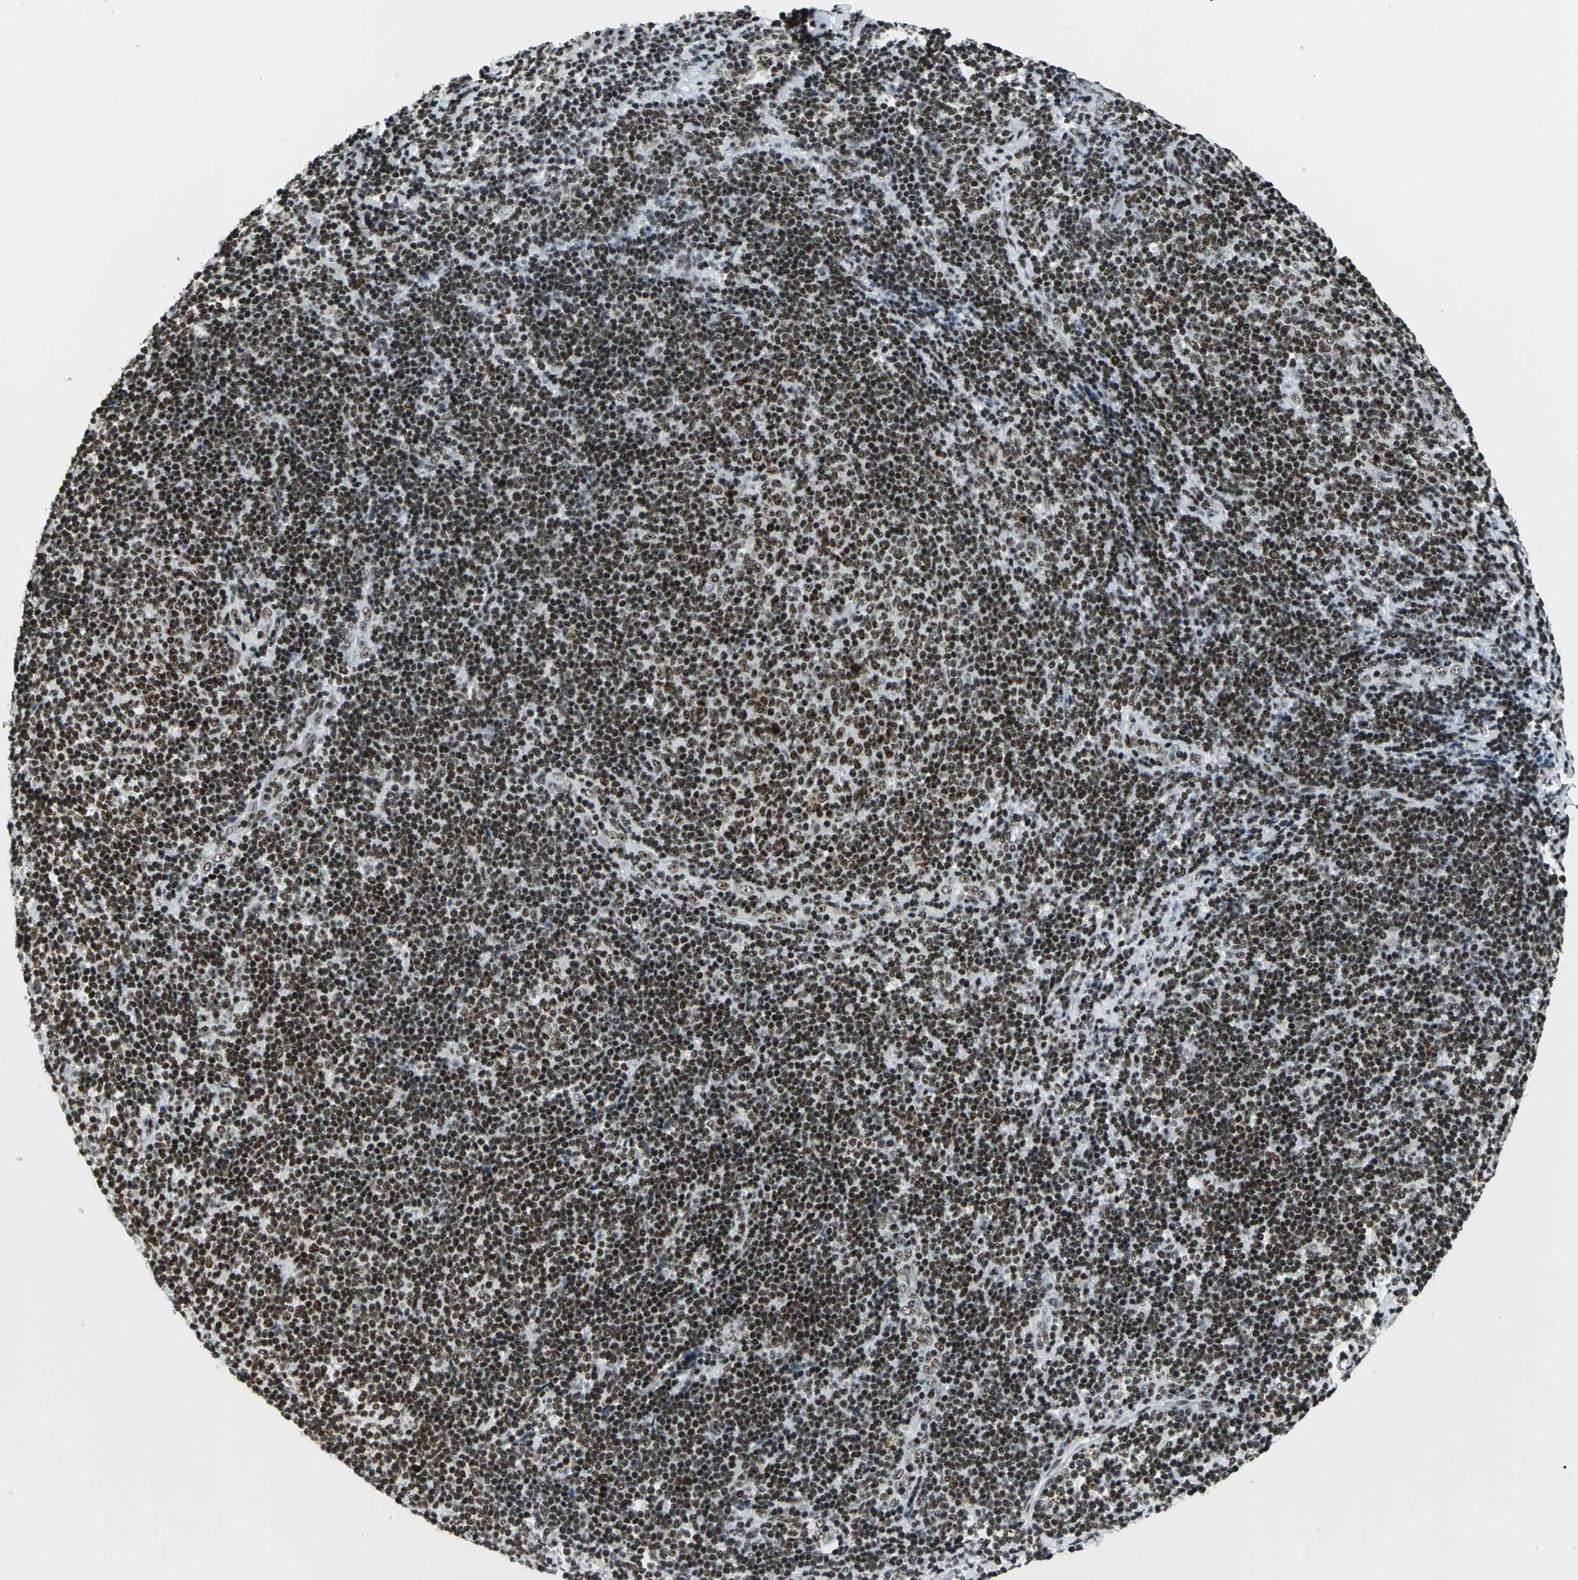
{"staining": {"intensity": "strong", "quantity": ">75%", "location": "nuclear"}, "tissue": "lymphoma", "cell_type": "Tumor cells", "image_type": "cancer", "snomed": [{"axis": "morphology", "description": "Malignant lymphoma, non-Hodgkin's type, Low grade"}, {"axis": "topography", "description": "Lymph node"}], "caption": "Malignant lymphoma, non-Hodgkin's type (low-grade) tissue demonstrates strong nuclear expression in approximately >75% of tumor cells (DAB (3,3'-diaminobenzidine) IHC with brightfield microscopy, high magnification).", "gene": "UBTF", "patient": {"sex": "male", "age": 70}}